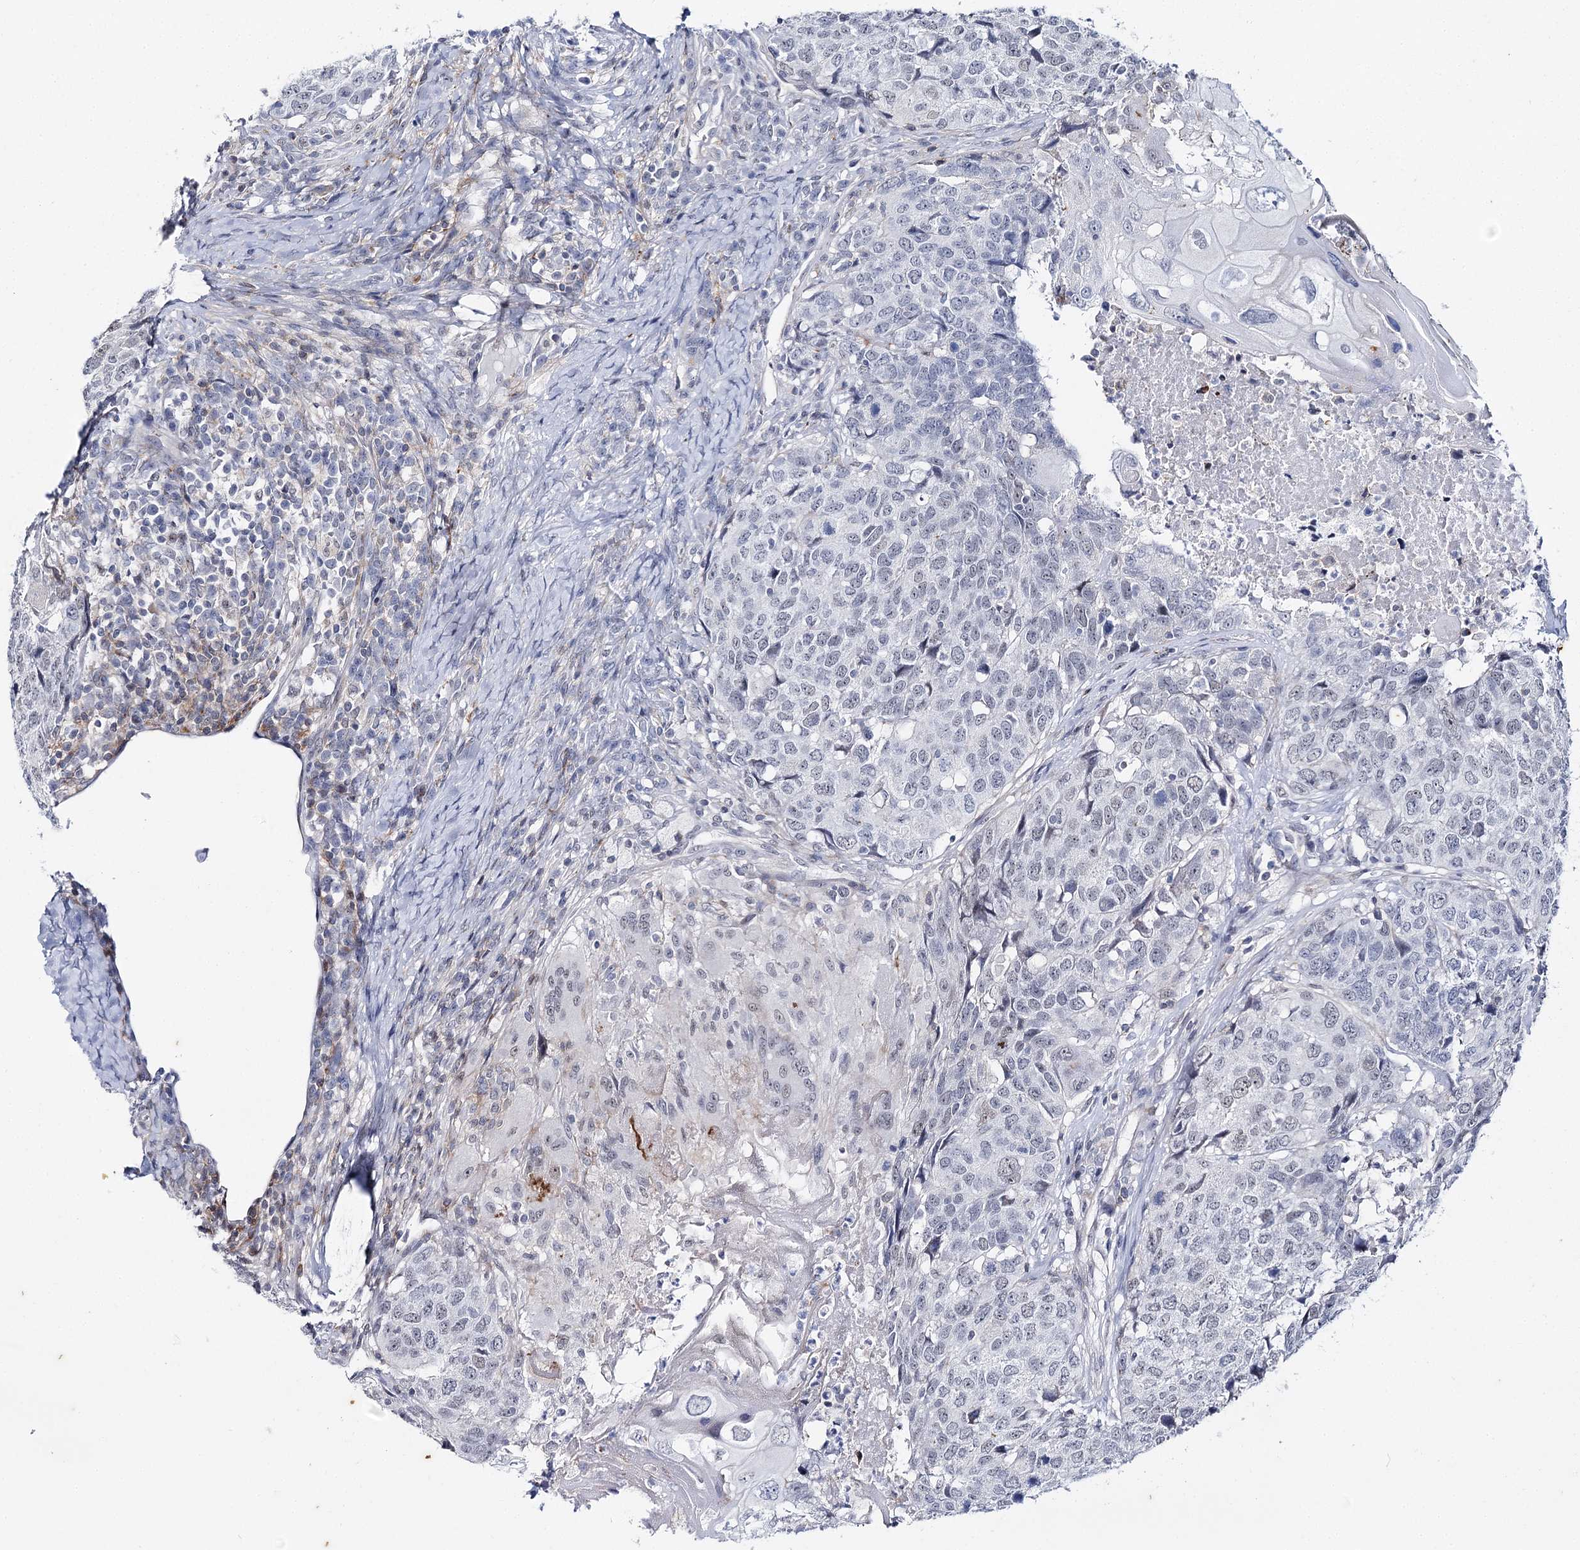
{"staining": {"intensity": "negative", "quantity": "none", "location": "none"}, "tissue": "head and neck cancer", "cell_type": "Tumor cells", "image_type": "cancer", "snomed": [{"axis": "morphology", "description": "Squamous cell carcinoma, NOS"}, {"axis": "topography", "description": "Head-Neck"}], "caption": "Tumor cells show no significant protein staining in head and neck cancer.", "gene": "AGXT2", "patient": {"sex": "male", "age": 66}}